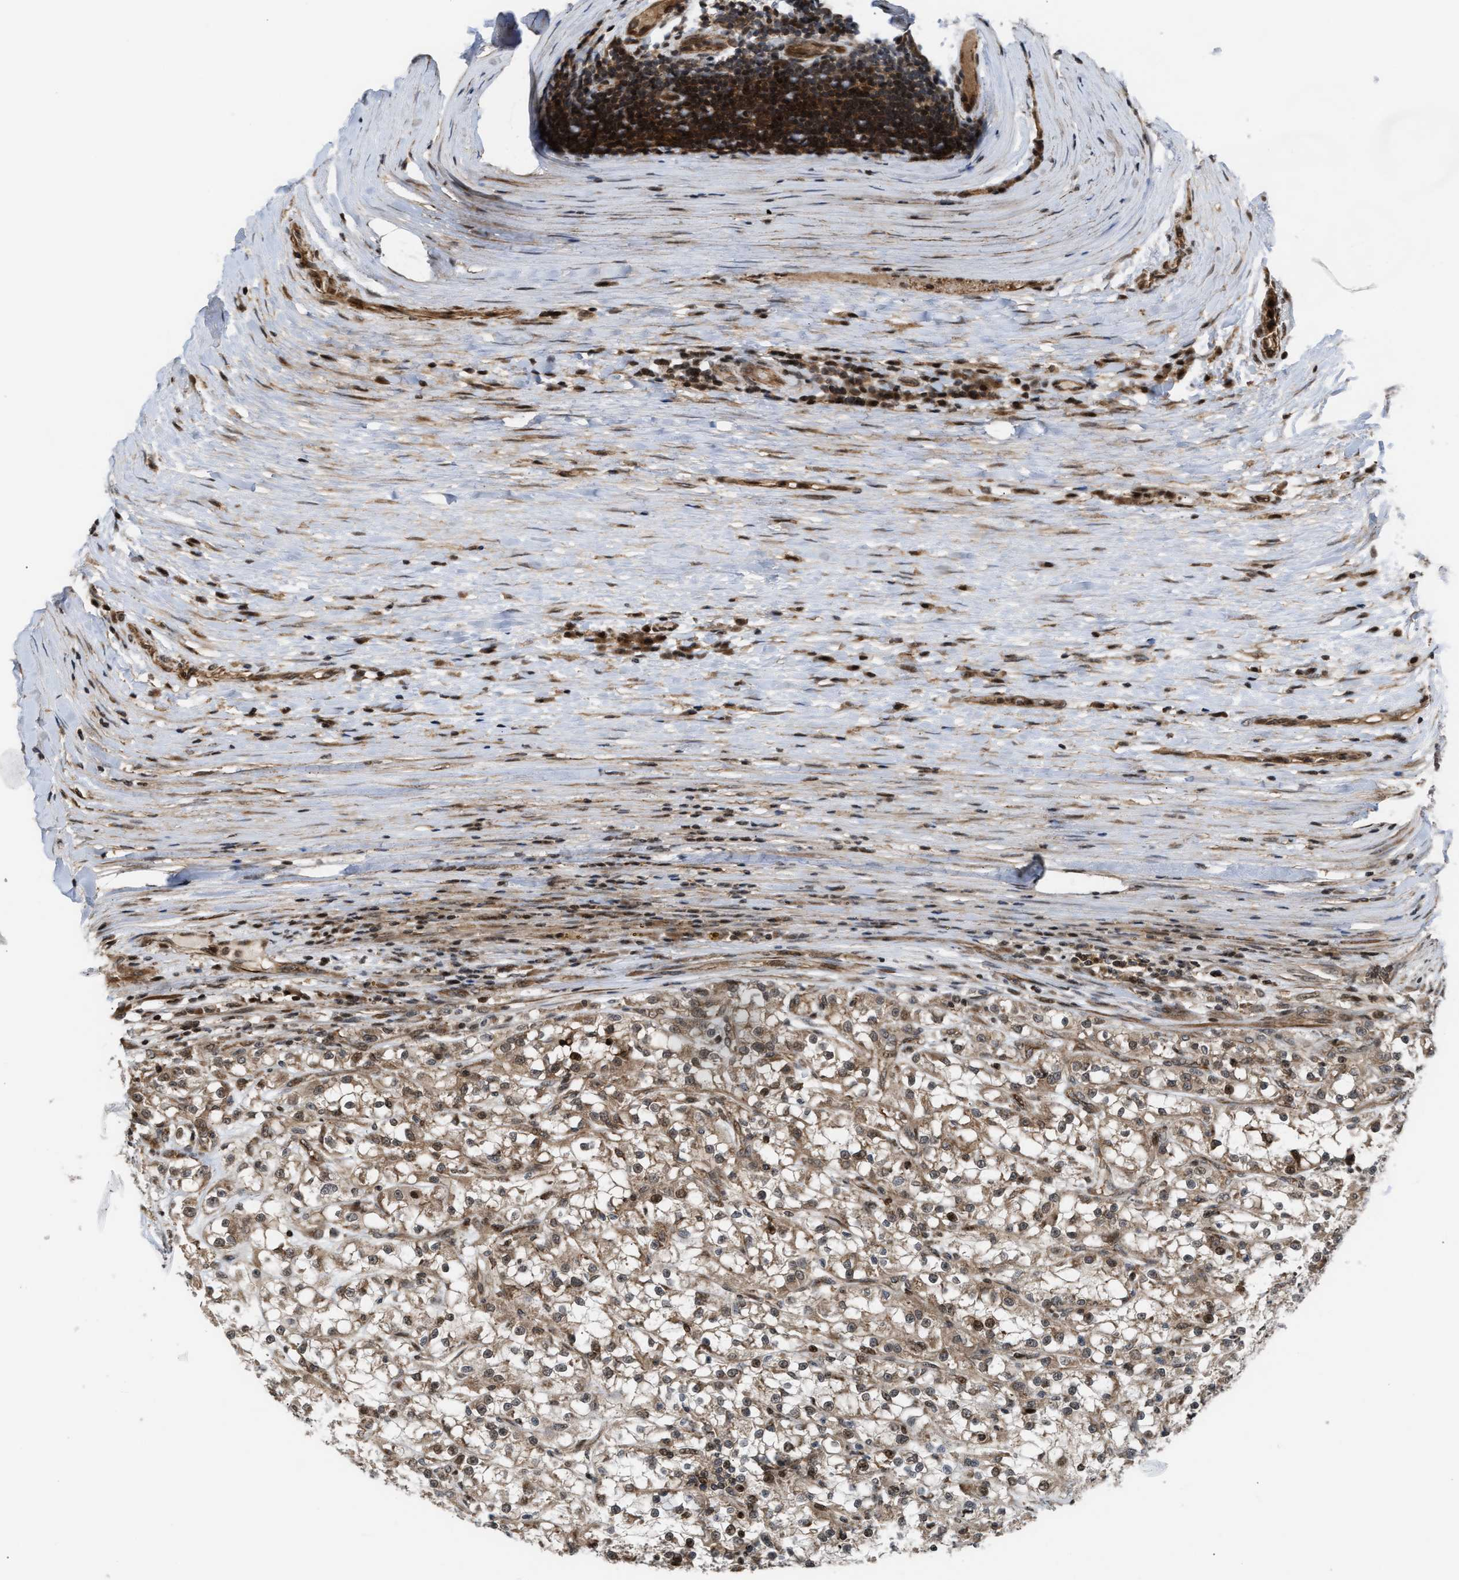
{"staining": {"intensity": "weak", "quantity": ">75%", "location": "cytoplasmic/membranous,nuclear"}, "tissue": "renal cancer", "cell_type": "Tumor cells", "image_type": "cancer", "snomed": [{"axis": "morphology", "description": "Adenocarcinoma, NOS"}, {"axis": "topography", "description": "Kidney"}], "caption": "Renal cancer was stained to show a protein in brown. There is low levels of weak cytoplasmic/membranous and nuclear expression in about >75% of tumor cells.", "gene": "STAU2", "patient": {"sex": "female", "age": 52}}